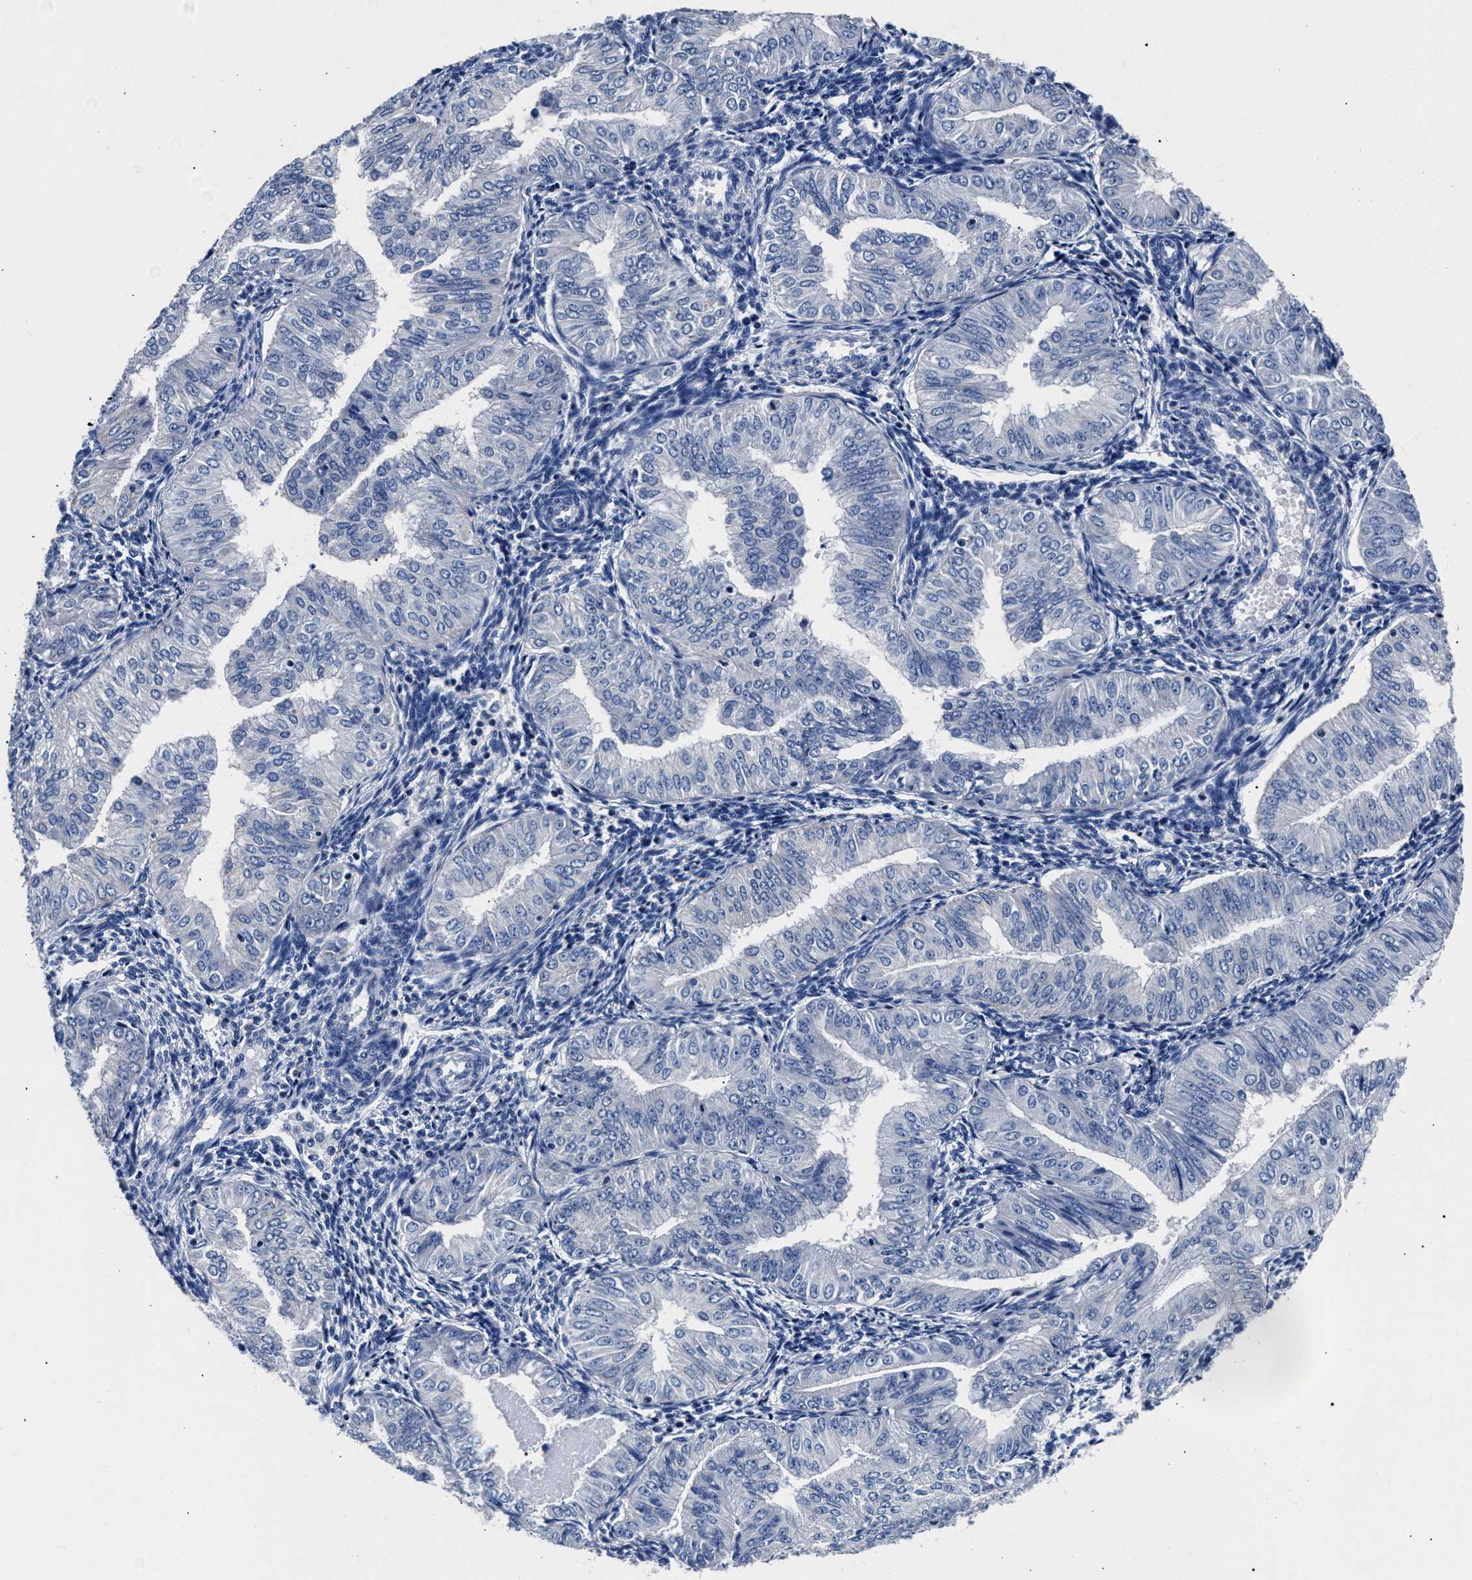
{"staining": {"intensity": "negative", "quantity": "none", "location": "none"}, "tissue": "endometrial cancer", "cell_type": "Tumor cells", "image_type": "cancer", "snomed": [{"axis": "morphology", "description": "Normal tissue, NOS"}, {"axis": "morphology", "description": "Adenocarcinoma, NOS"}, {"axis": "topography", "description": "Endometrium"}], "caption": "This is an immunohistochemistry (IHC) photomicrograph of endometrial cancer. There is no staining in tumor cells.", "gene": "PHF24", "patient": {"sex": "female", "age": 53}}